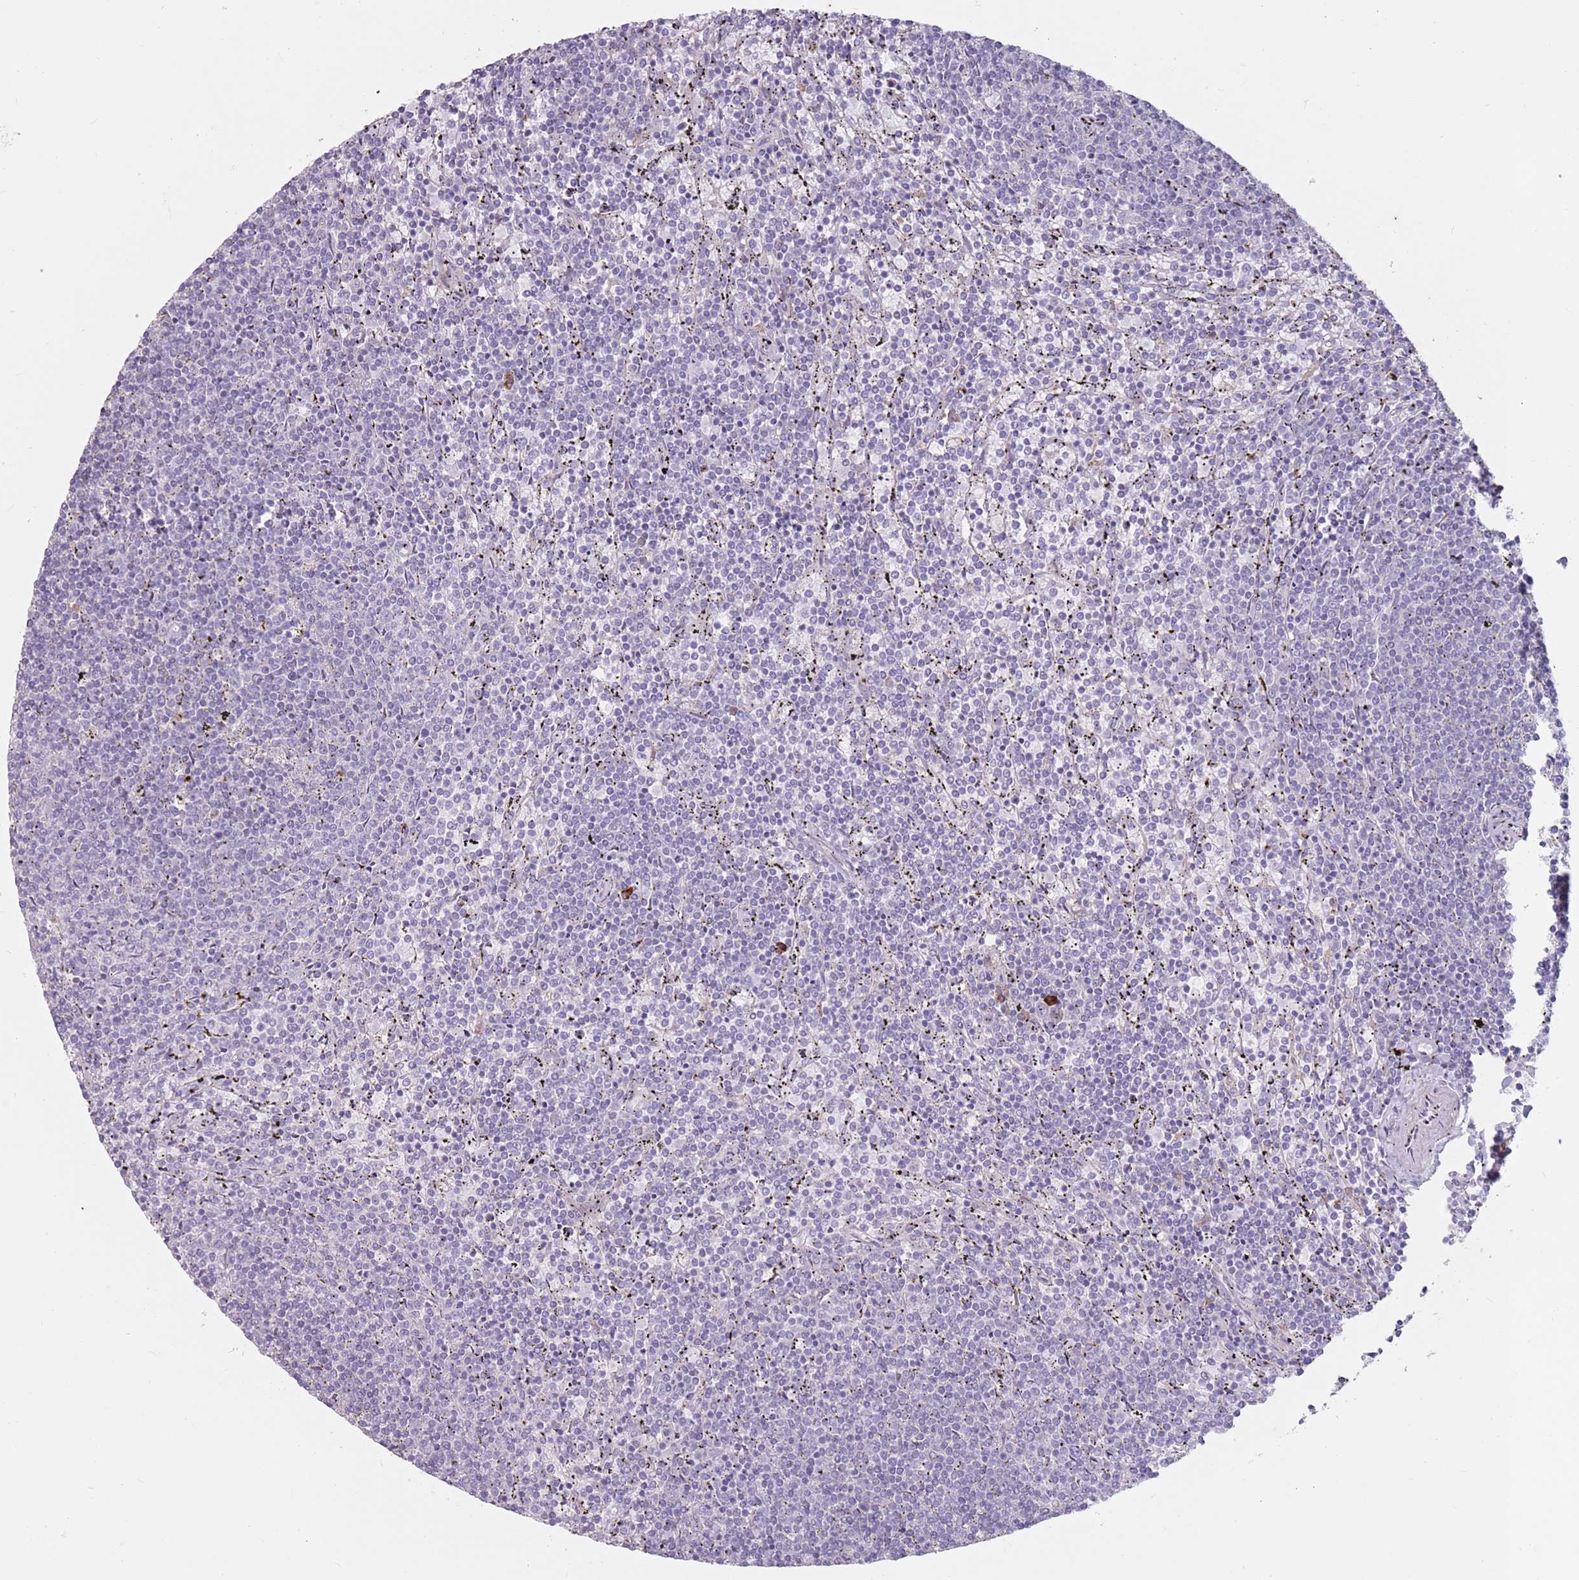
{"staining": {"intensity": "negative", "quantity": "none", "location": "none"}, "tissue": "lymphoma", "cell_type": "Tumor cells", "image_type": "cancer", "snomed": [{"axis": "morphology", "description": "Malignant lymphoma, non-Hodgkin's type, Low grade"}, {"axis": "topography", "description": "Spleen"}], "caption": "The micrograph shows no significant positivity in tumor cells of lymphoma.", "gene": "DXO", "patient": {"sex": "female", "age": 50}}